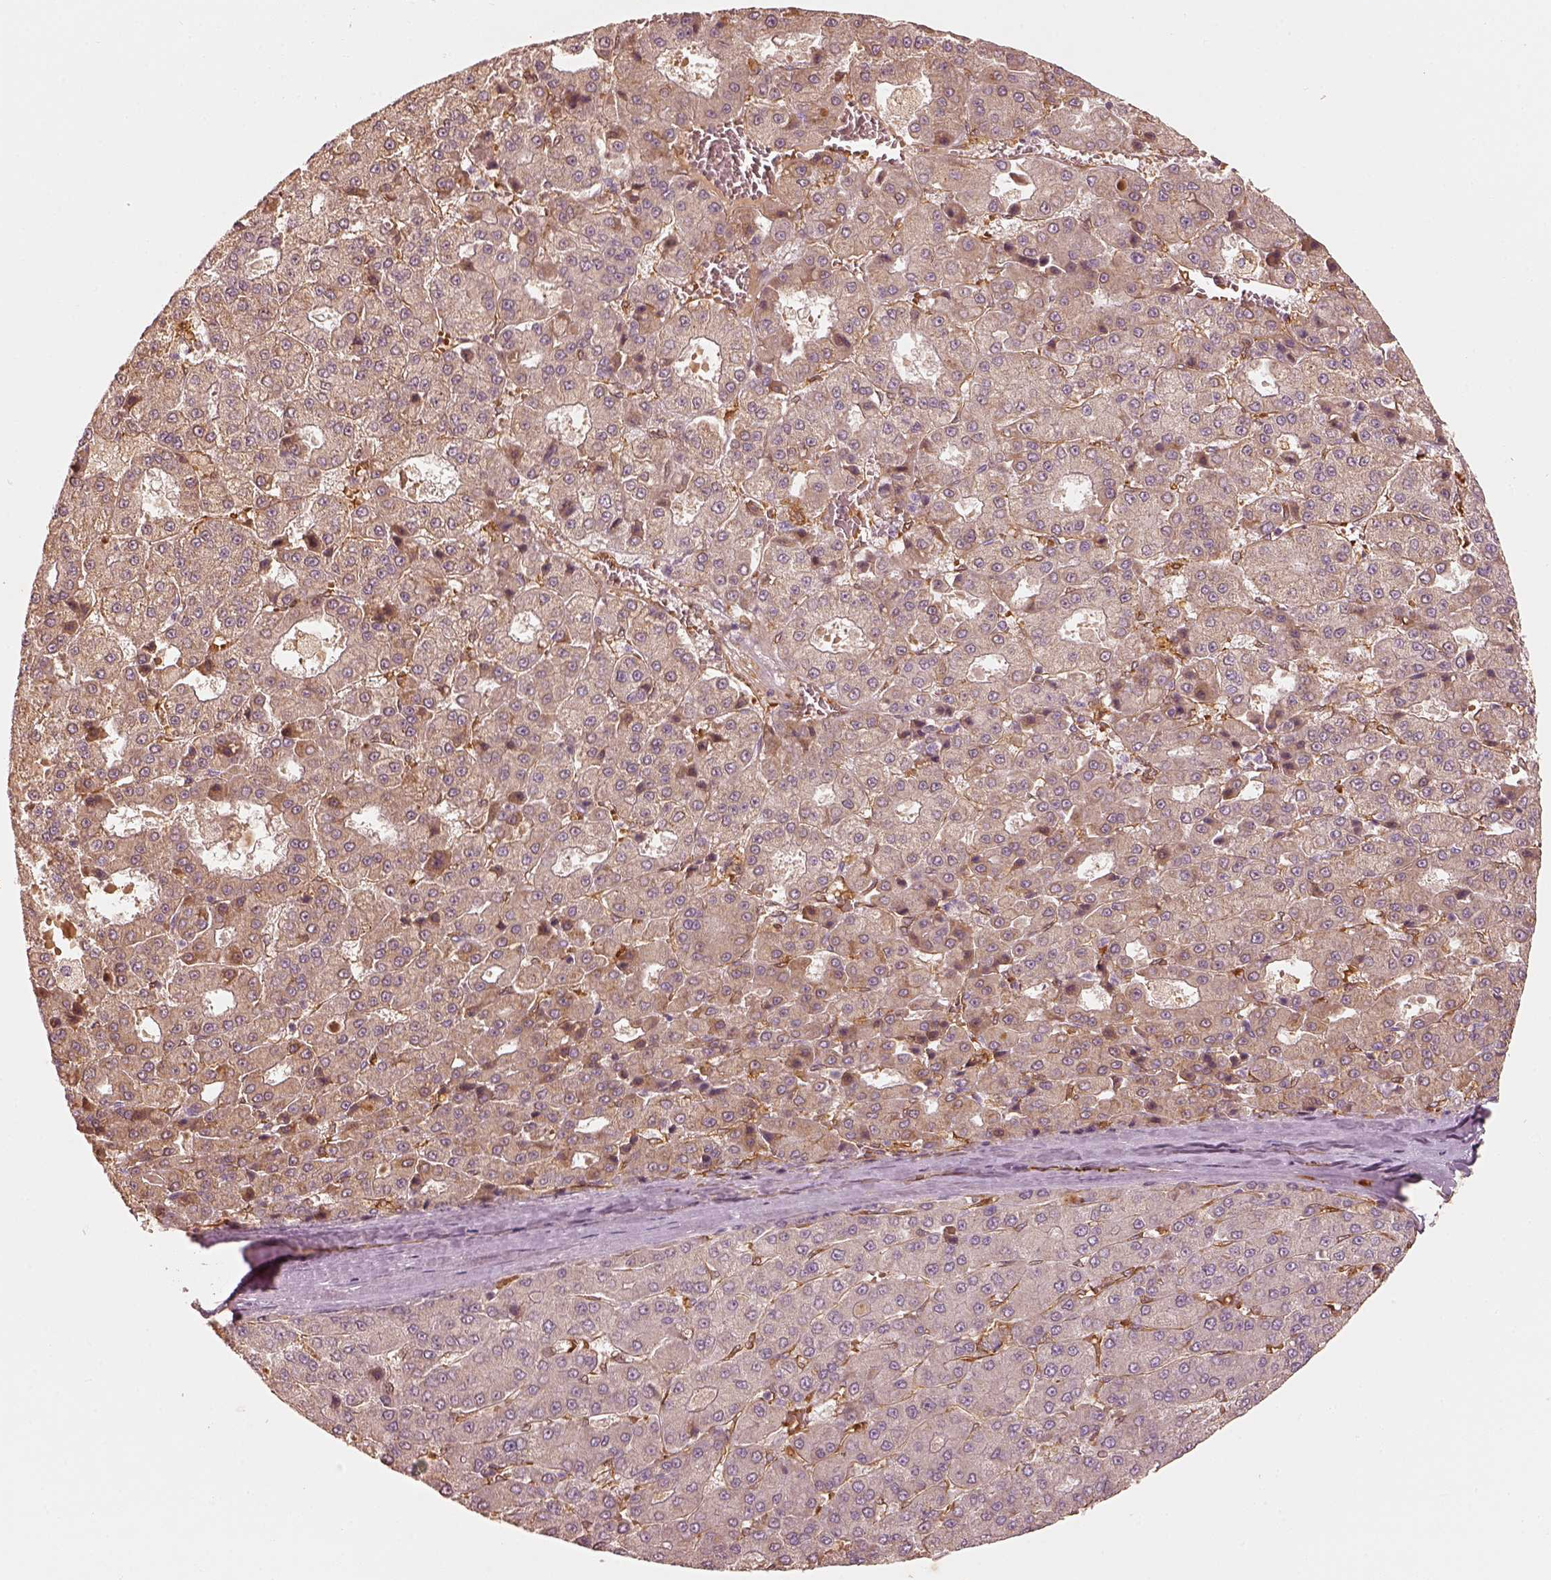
{"staining": {"intensity": "weak", "quantity": "<25%", "location": "cytoplasmic/membranous"}, "tissue": "liver cancer", "cell_type": "Tumor cells", "image_type": "cancer", "snomed": [{"axis": "morphology", "description": "Carcinoma, Hepatocellular, NOS"}, {"axis": "topography", "description": "Liver"}], "caption": "Protein analysis of liver cancer exhibits no significant expression in tumor cells.", "gene": "FSCN1", "patient": {"sex": "male", "age": 70}}